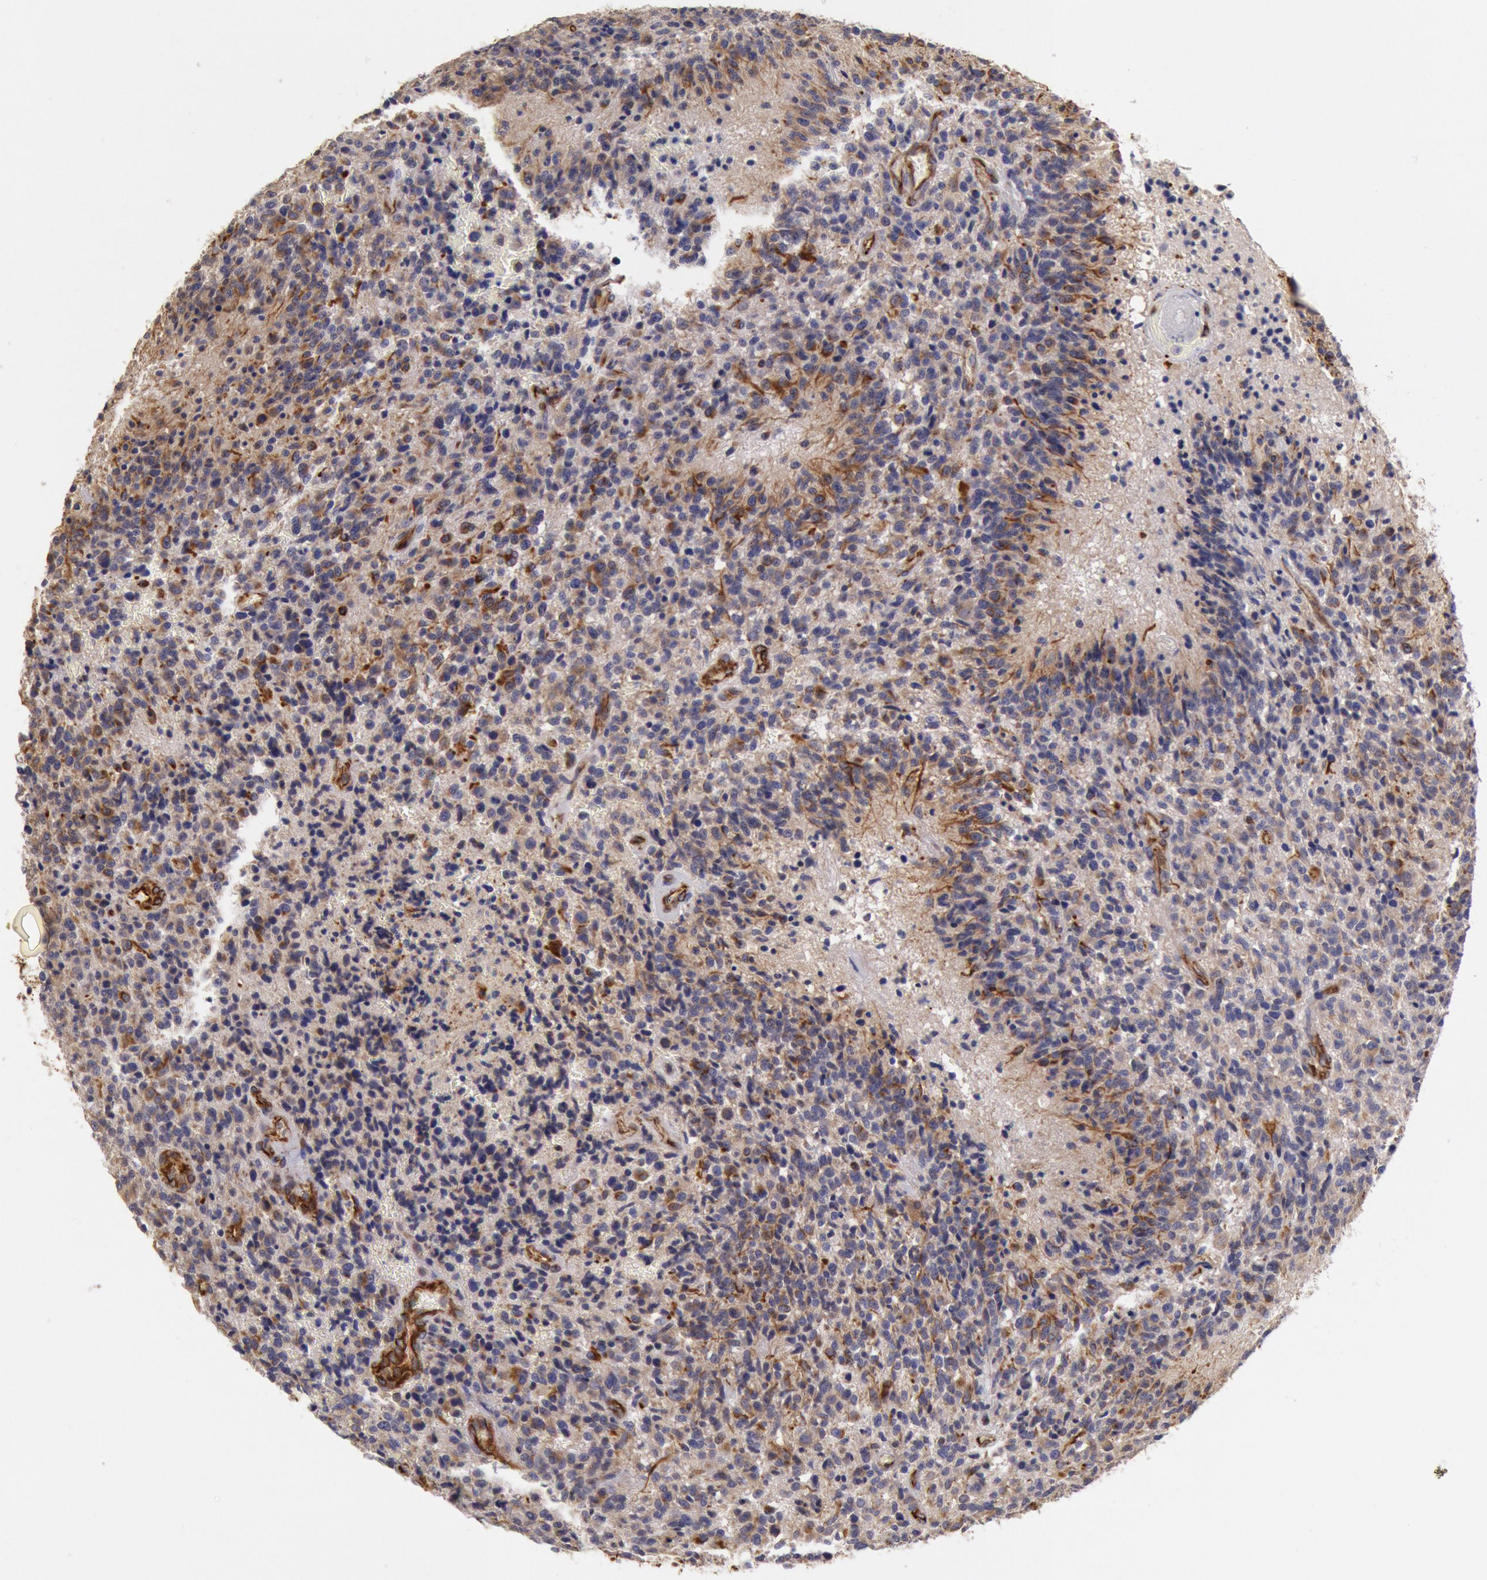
{"staining": {"intensity": "moderate", "quantity": "<25%", "location": "cytoplasmic/membranous"}, "tissue": "glioma", "cell_type": "Tumor cells", "image_type": "cancer", "snomed": [{"axis": "morphology", "description": "Glioma, malignant, High grade"}, {"axis": "topography", "description": "Brain"}], "caption": "A brown stain labels moderate cytoplasmic/membranous expression of a protein in human glioma tumor cells. Using DAB (3,3'-diaminobenzidine) (brown) and hematoxylin (blue) stains, captured at high magnification using brightfield microscopy.", "gene": "RNF139", "patient": {"sex": "male", "age": 36}}